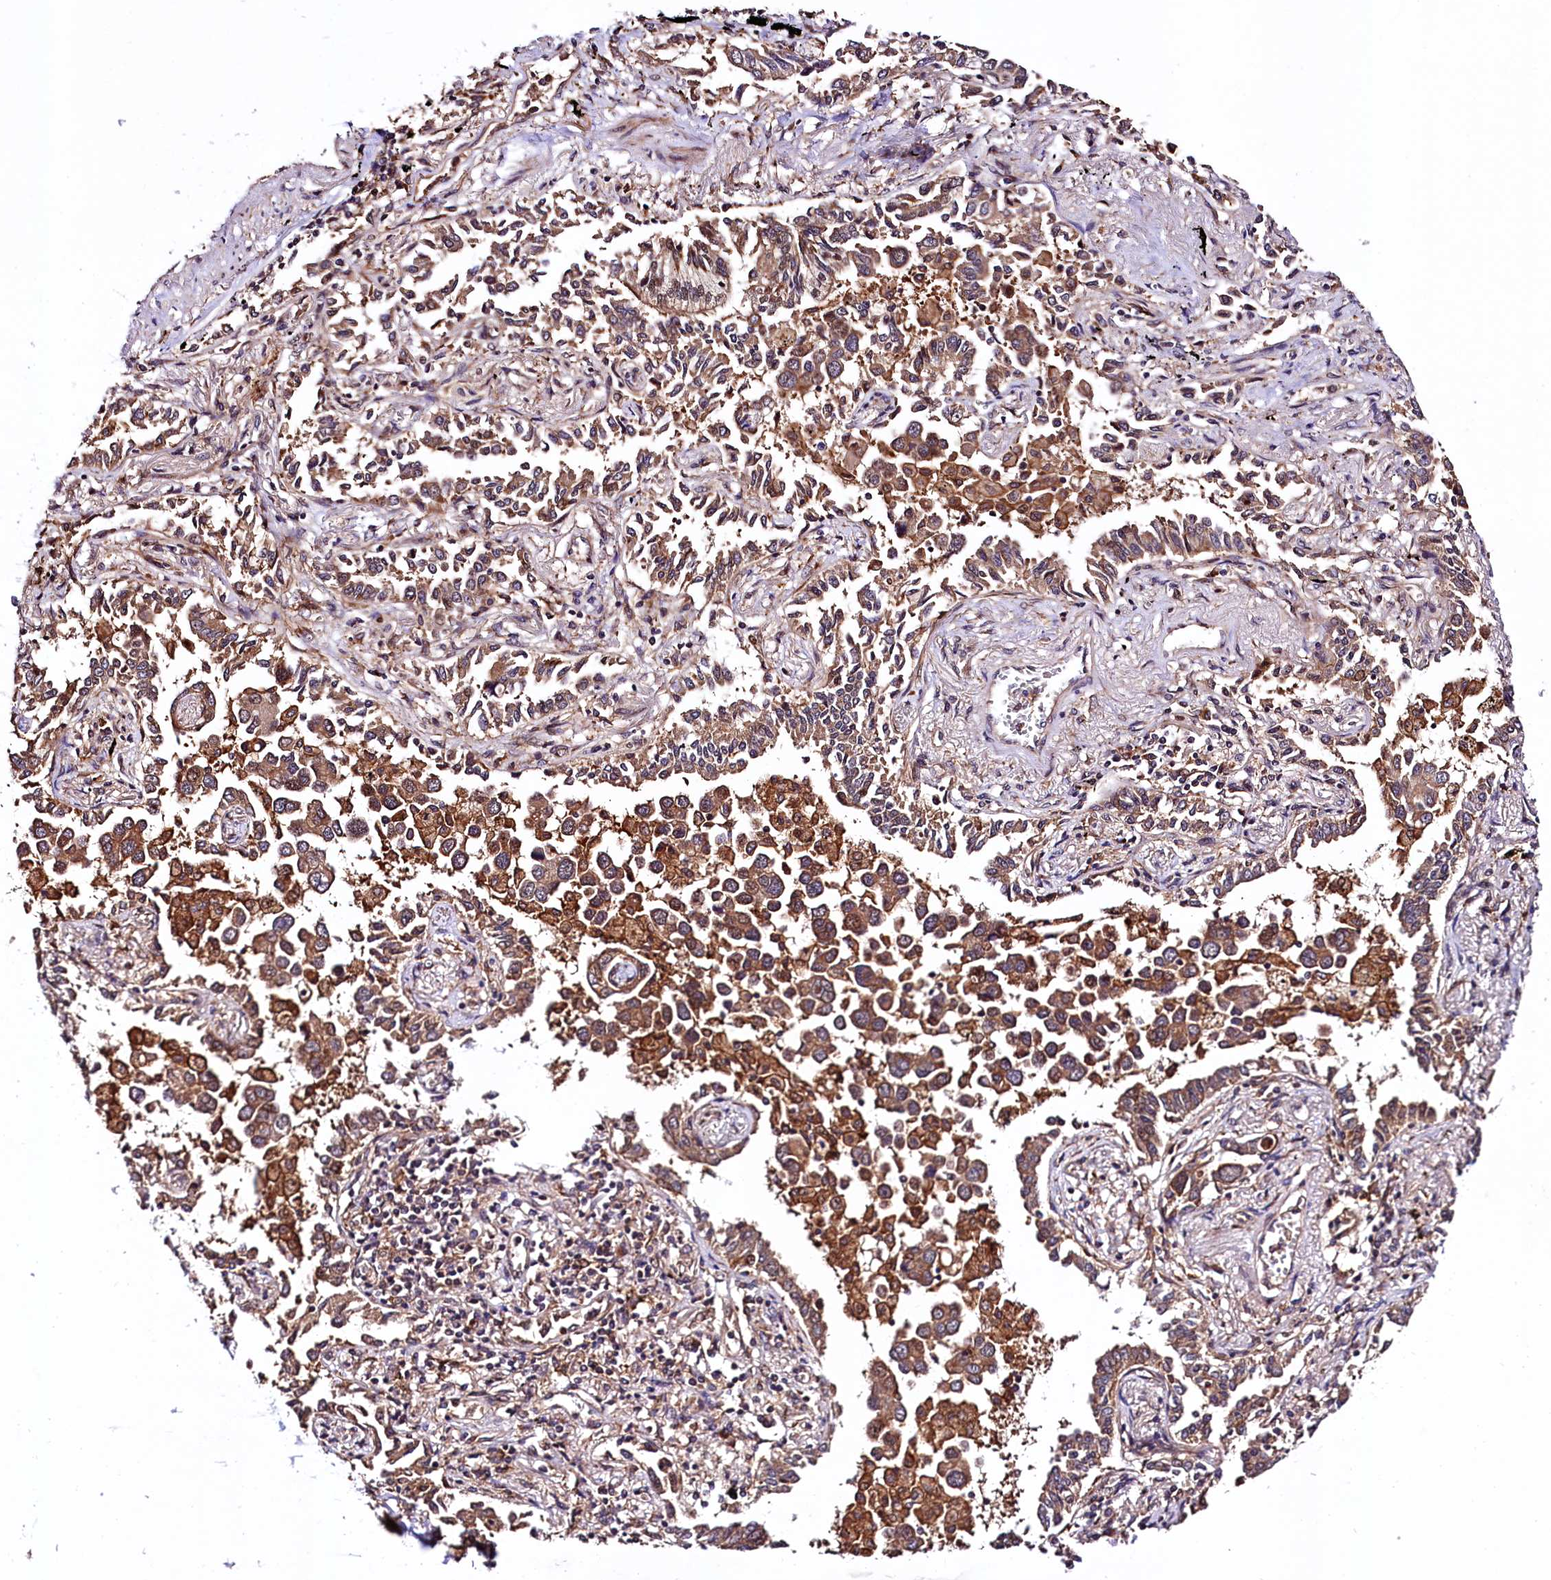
{"staining": {"intensity": "moderate", "quantity": ">75%", "location": "cytoplasmic/membranous"}, "tissue": "lung cancer", "cell_type": "Tumor cells", "image_type": "cancer", "snomed": [{"axis": "morphology", "description": "Adenocarcinoma, NOS"}, {"axis": "topography", "description": "Lung"}], "caption": "A histopathology image showing moderate cytoplasmic/membranous positivity in about >75% of tumor cells in lung cancer, as visualized by brown immunohistochemical staining.", "gene": "VPS35", "patient": {"sex": "male", "age": 67}}